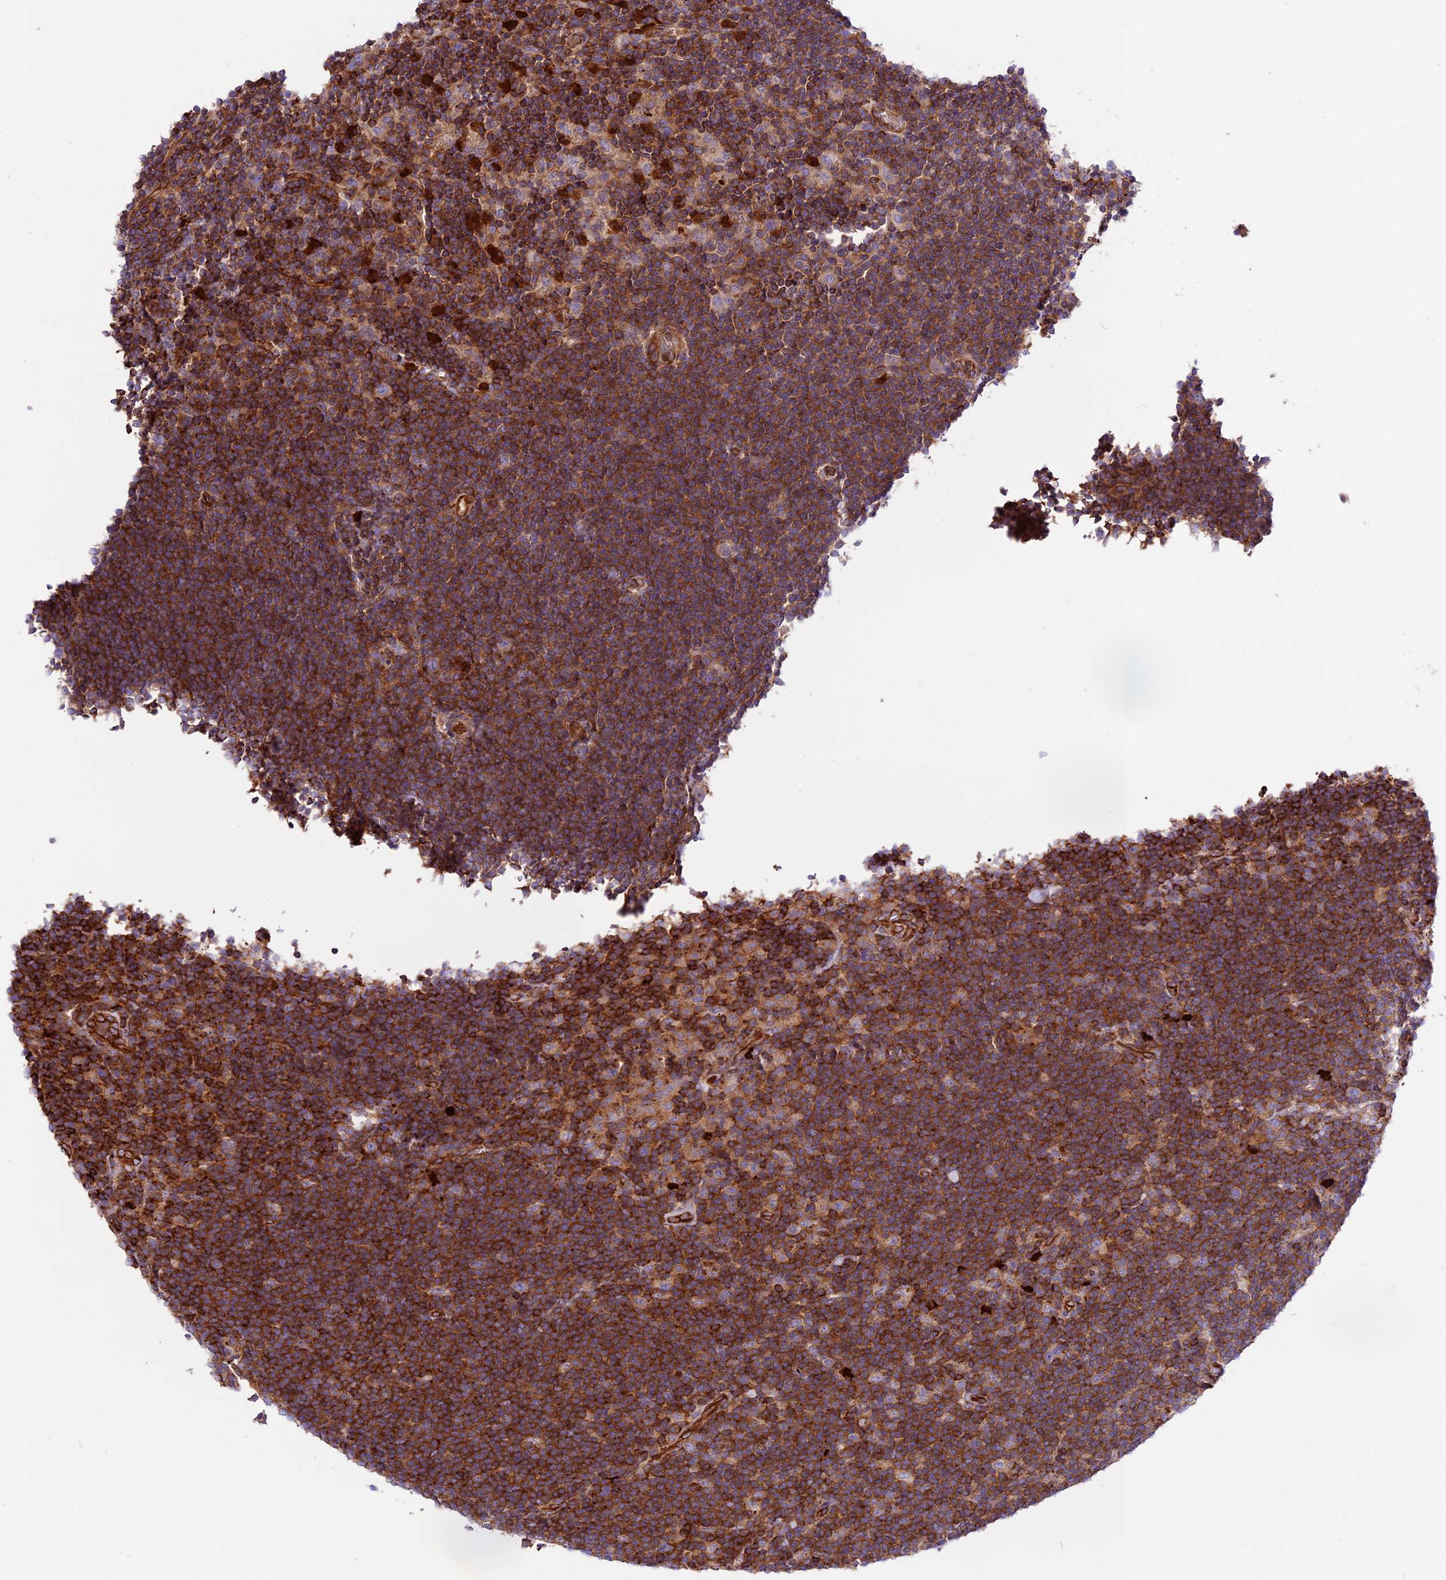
{"staining": {"intensity": "negative", "quantity": "none", "location": "none"}, "tissue": "lymphoma", "cell_type": "Tumor cells", "image_type": "cancer", "snomed": [{"axis": "morphology", "description": "Hodgkin's disease, NOS"}, {"axis": "topography", "description": "Lymph node"}], "caption": "A histopathology image of human lymphoma is negative for staining in tumor cells. (DAB immunohistochemistry (IHC) visualized using brightfield microscopy, high magnification).", "gene": "CD99L2", "patient": {"sex": "female", "age": 57}}